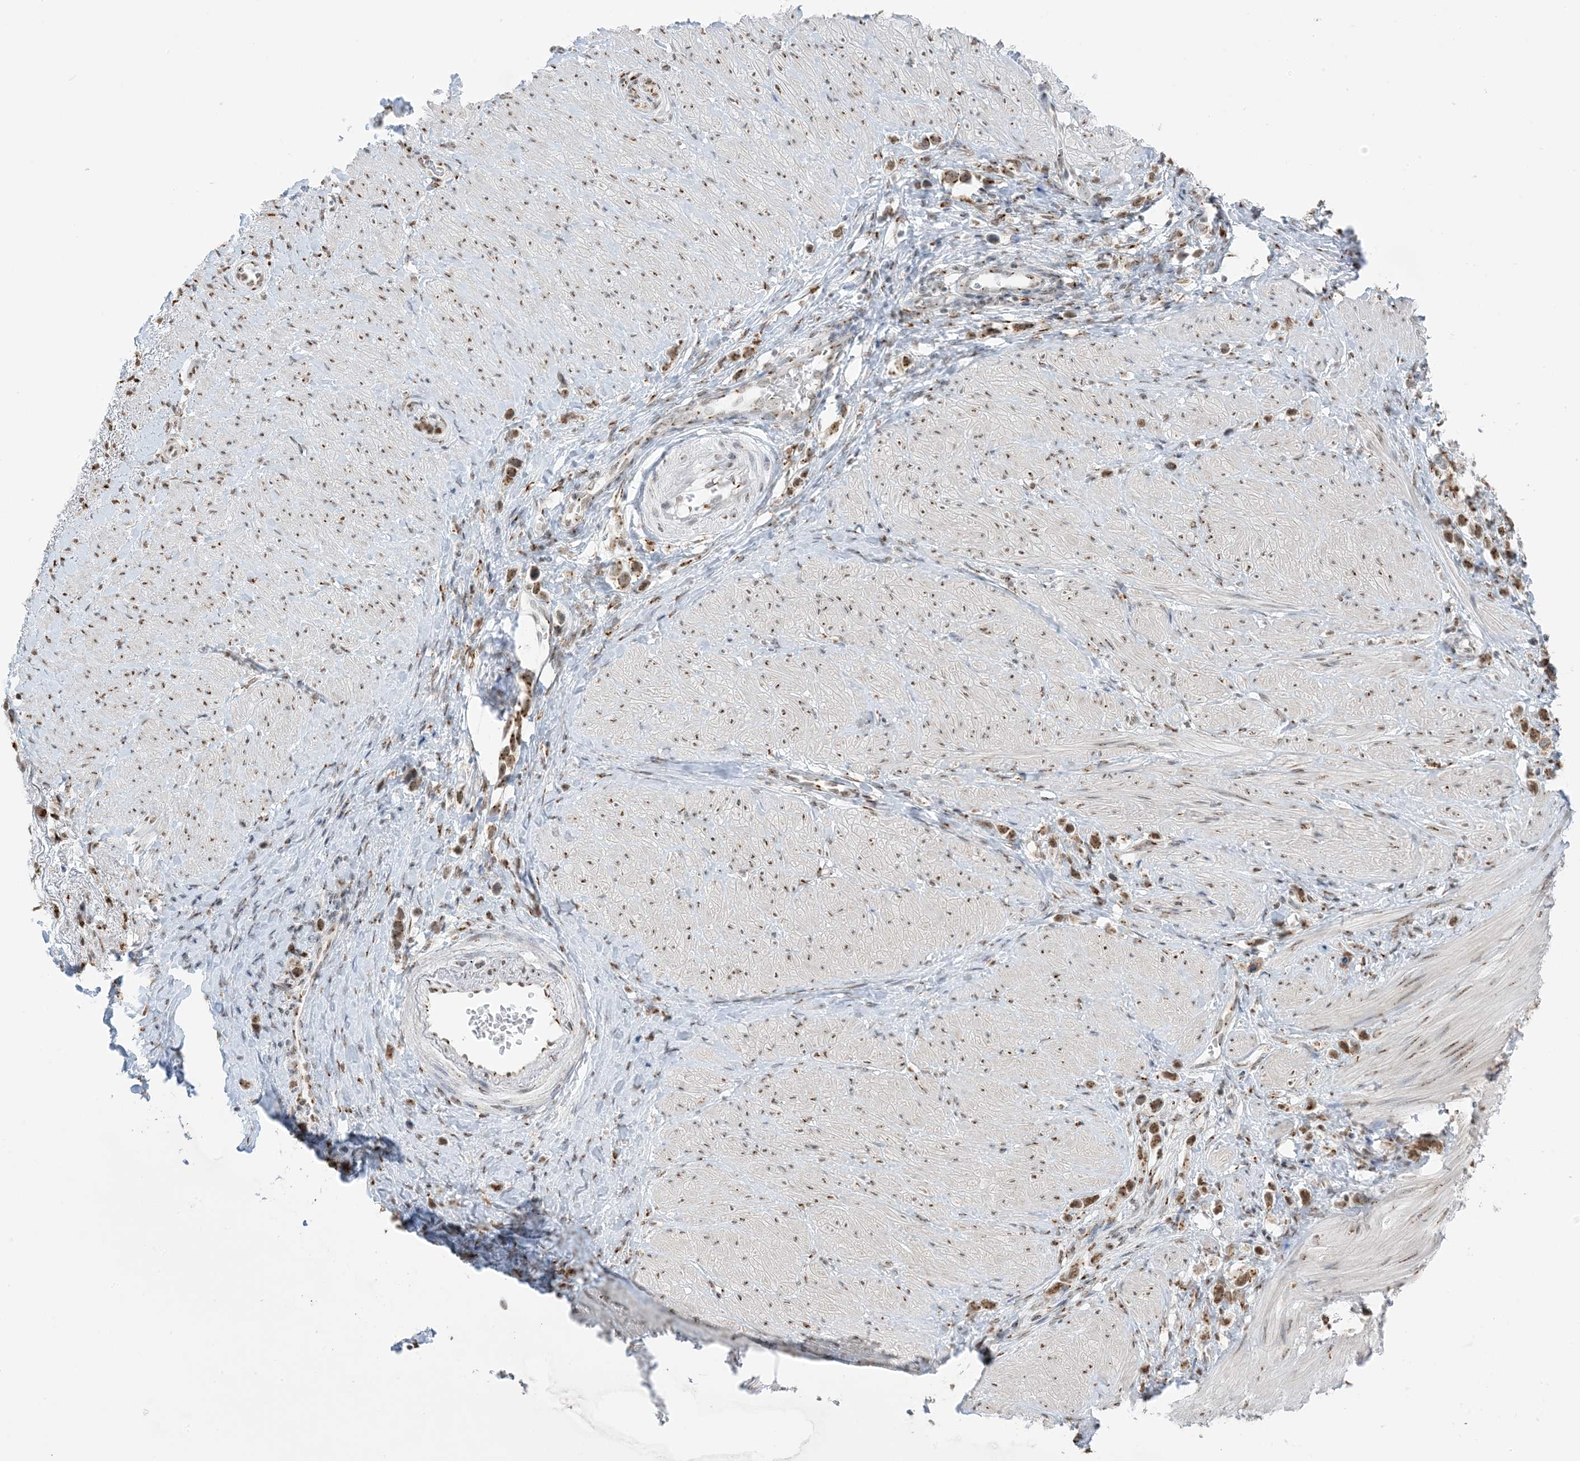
{"staining": {"intensity": "moderate", "quantity": ">75%", "location": "cytoplasmic/membranous,nuclear"}, "tissue": "stomach cancer", "cell_type": "Tumor cells", "image_type": "cancer", "snomed": [{"axis": "morphology", "description": "Adenocarcinoma, NOS"}, {"axis": "topography", "description": "Stomach"}], "caption": "A brown stain shows moderate cytoplasmic/membranous and nuclear positivity of a protein in adenocarcinoma (stomach) tumor cells.", "gene": "GPR107", "patient": {"sex": "female", "age": 65}}